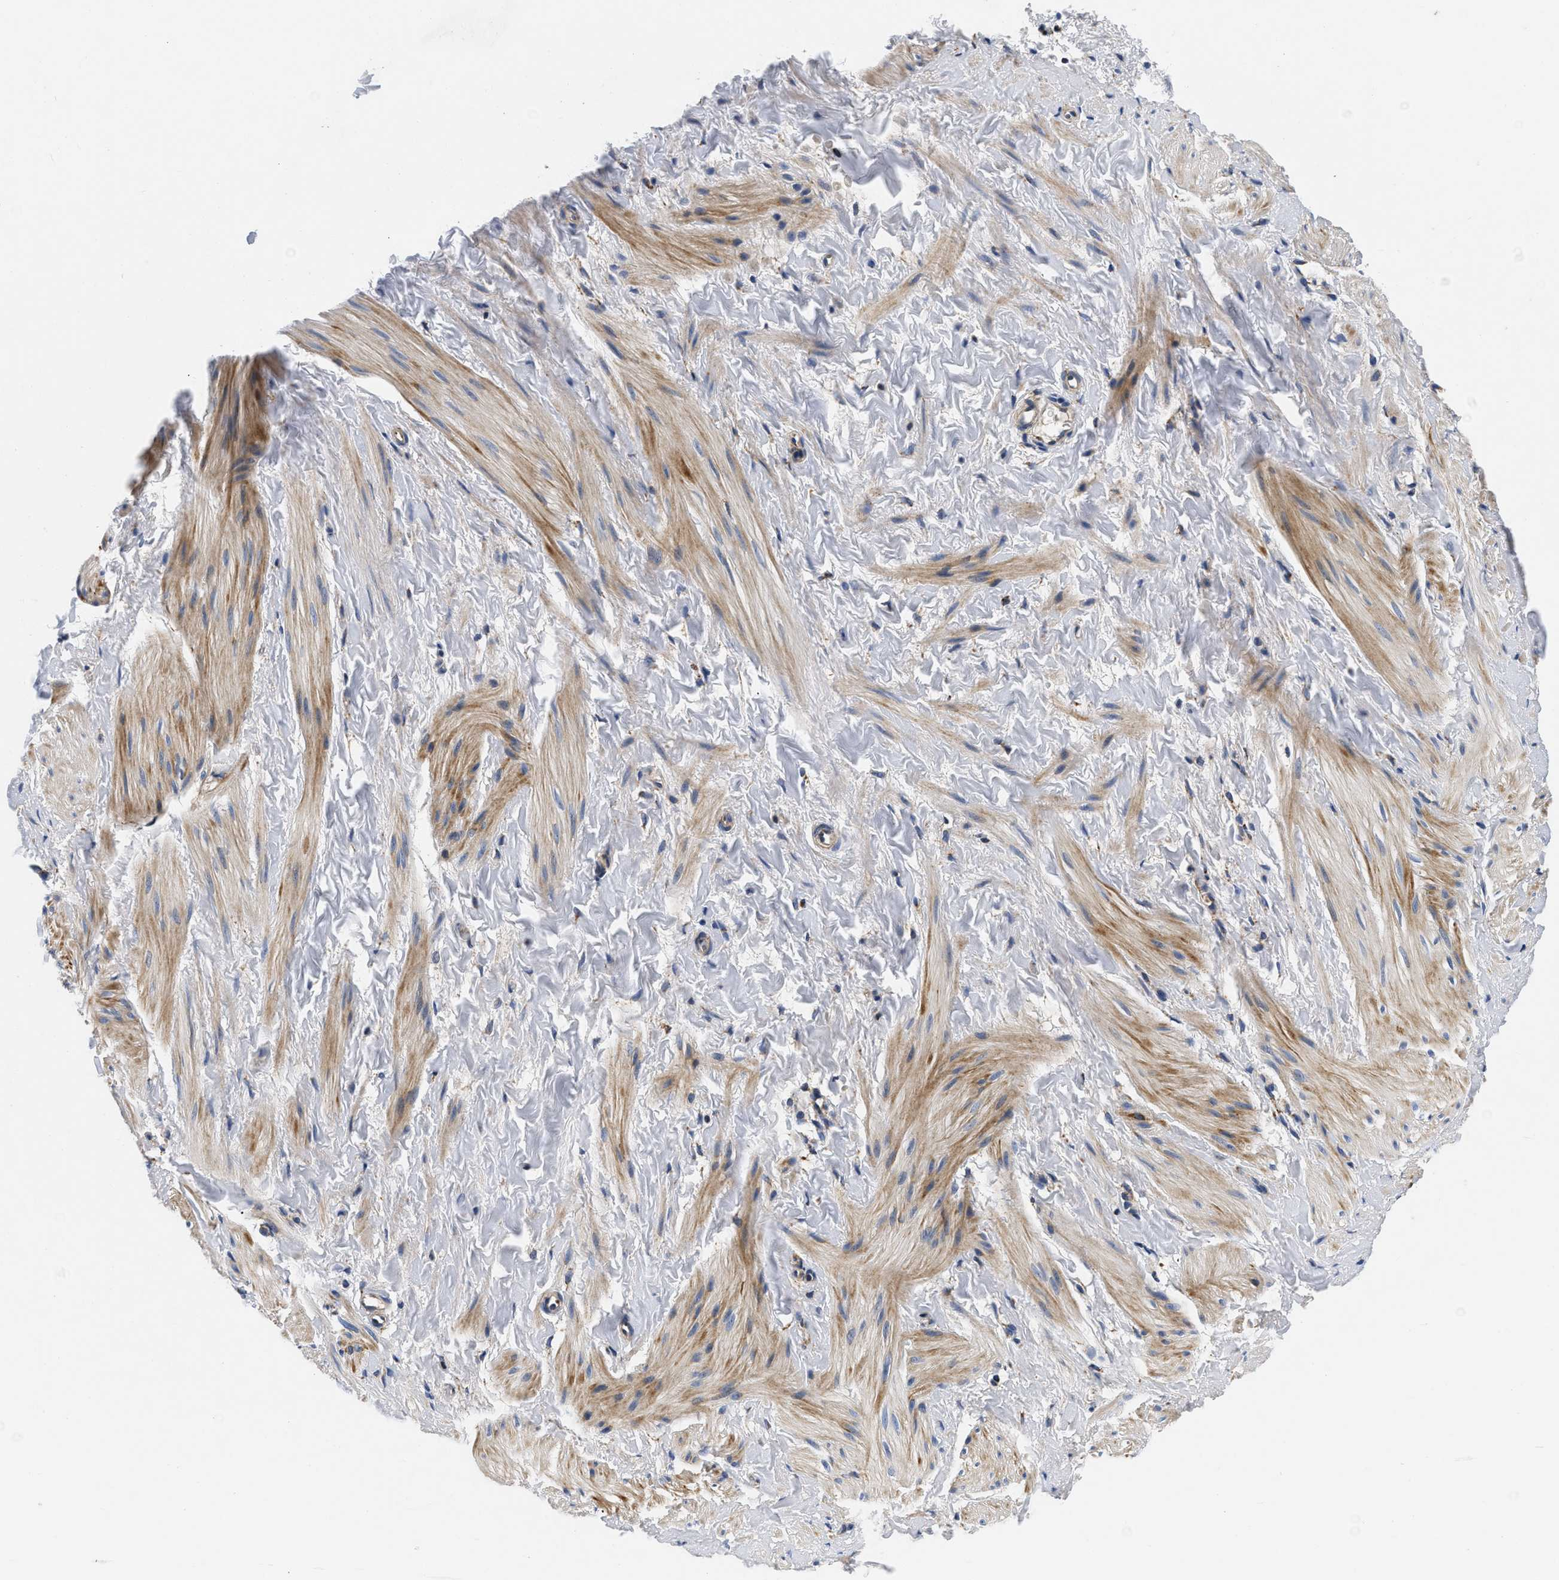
{"staining": {"intensity": "moderate", "quantity": "<25%", "location": "cytoplasmic/membranous"}, "tissue": "smooth muscle", "cell_type": "Smooth muscle cells", "image_type": "normal", "snomed": [{"axis": "morphology", "description": "Normal tissue, NOS"}, {"axis": "topography", "description": "Smooth muscle"}], "caption": "About <25% of smooth muscle cells in benign human smooth muscle reveal moderate cytoplasmic/membranous protein staining as visualized by brown immunohistochemical staining.", "gene": "PDP1", "patient": {"sex": "male", "age": 16}}